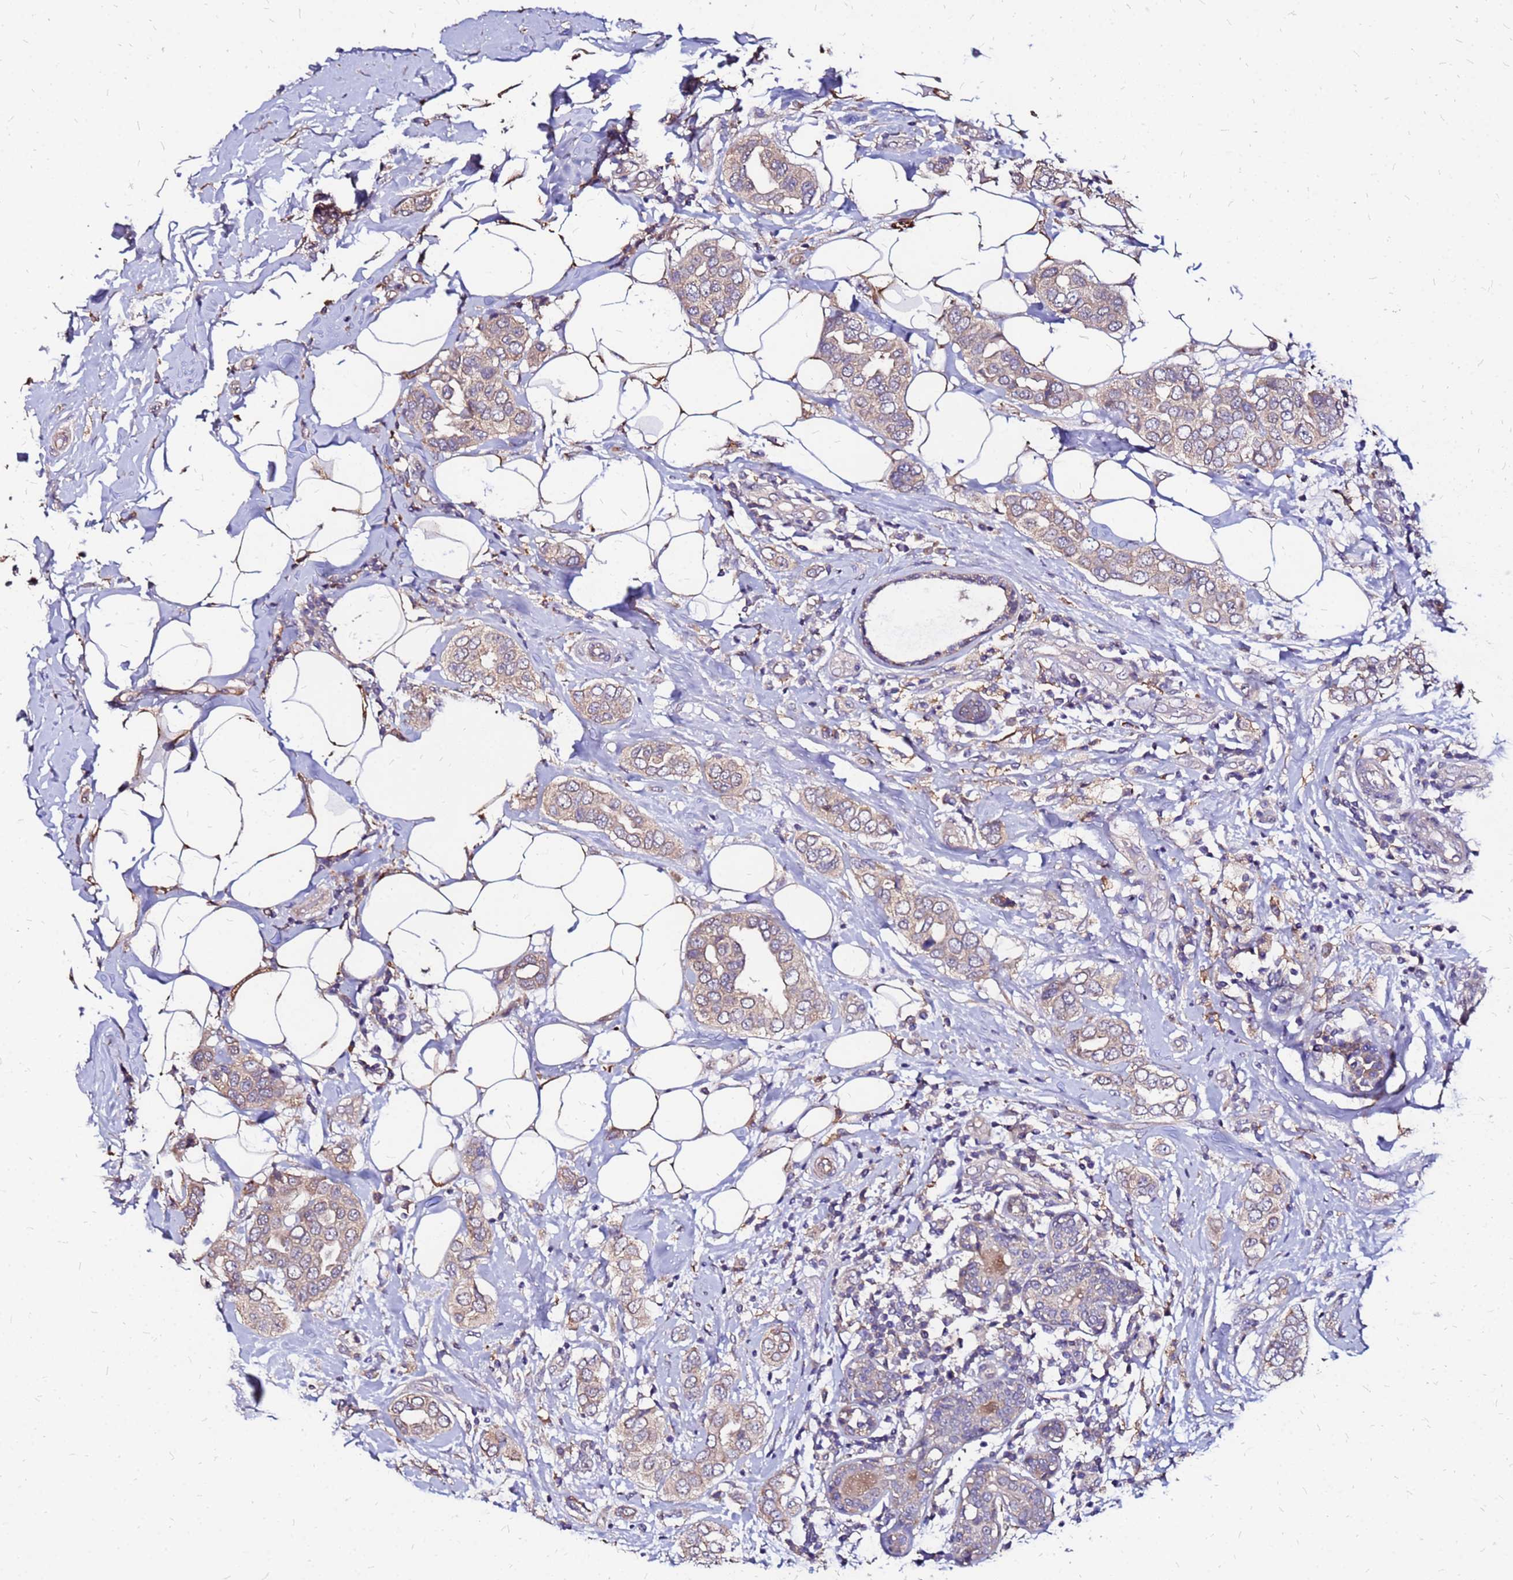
{"staining": {"intensity": "weak", "quantity": ">75%", "location": "cytoplasmic/membranous"}, "tissue": "breast cancer", "cell_type": "Tumor cells", "image_type": "cancer", "snomed": [{"axis": "morphology", "description": "Lobular carcinoma"}, {"axis": "topography", "description": "Breast"}], "caption": "Weak cytoplasmic/membranous expression is present in about >75% of tumor cells in breast lobular carcinoma.", "gene": "ARHGEF5", "patient": {"sex": "female", "age": 51}}